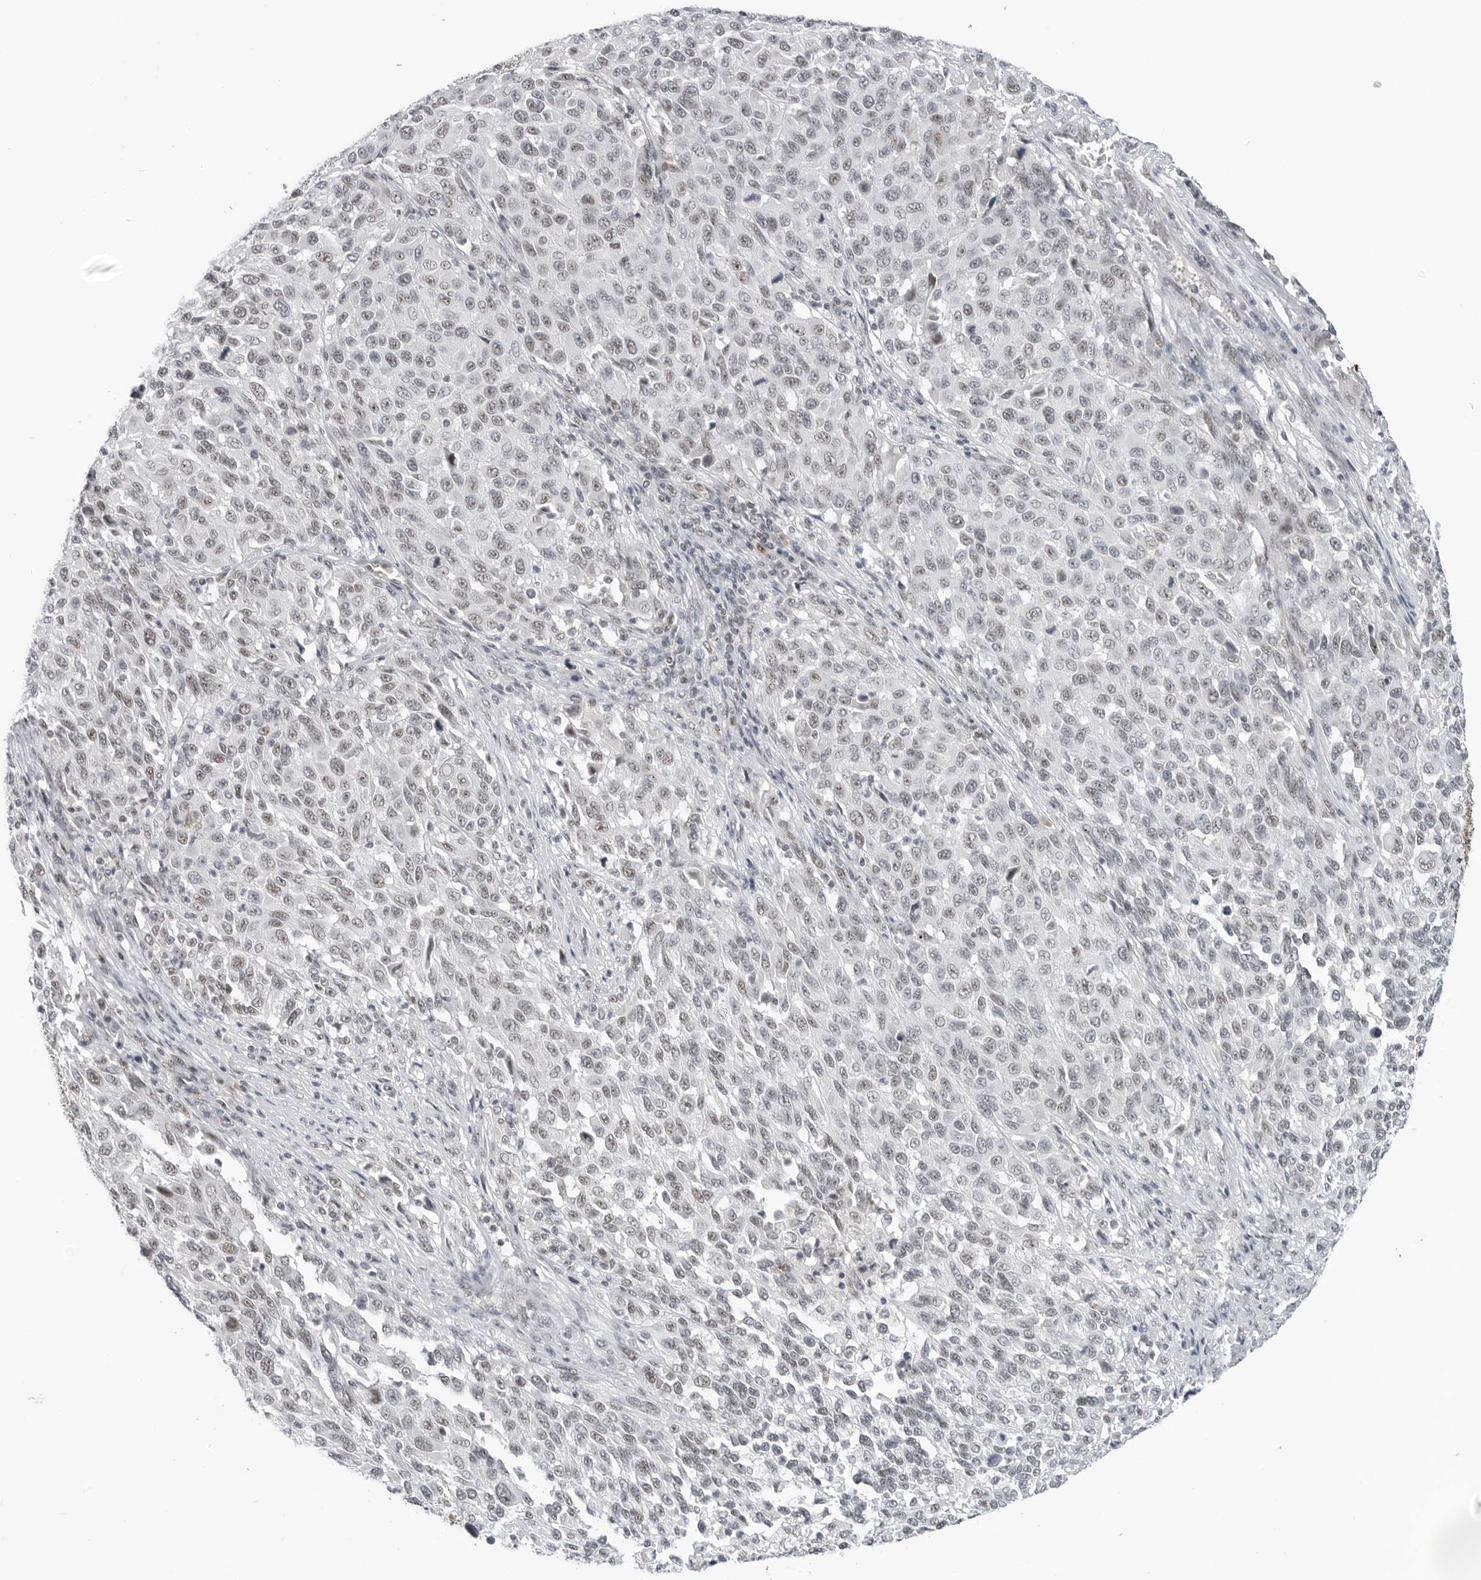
{"staining": {"intensity": "weak", "quantity": "<25%", "location": "nuclear"}, "tissue": "melanoma", "cell_type": "Tumor cells", "image_type": "cancer", "snomed": [{"axis": "morphology", "description": "Malignant melanoma, Metastatic site"}, {"axis": "topography", "description": "Lymph node"}], "caption": "Immunohistochemistry of malignant melanoma (metastatic site) reveals no positivity in tumor cells.", "gene": "WRAP53", "patient": {"sex": "male", "age": 61}}